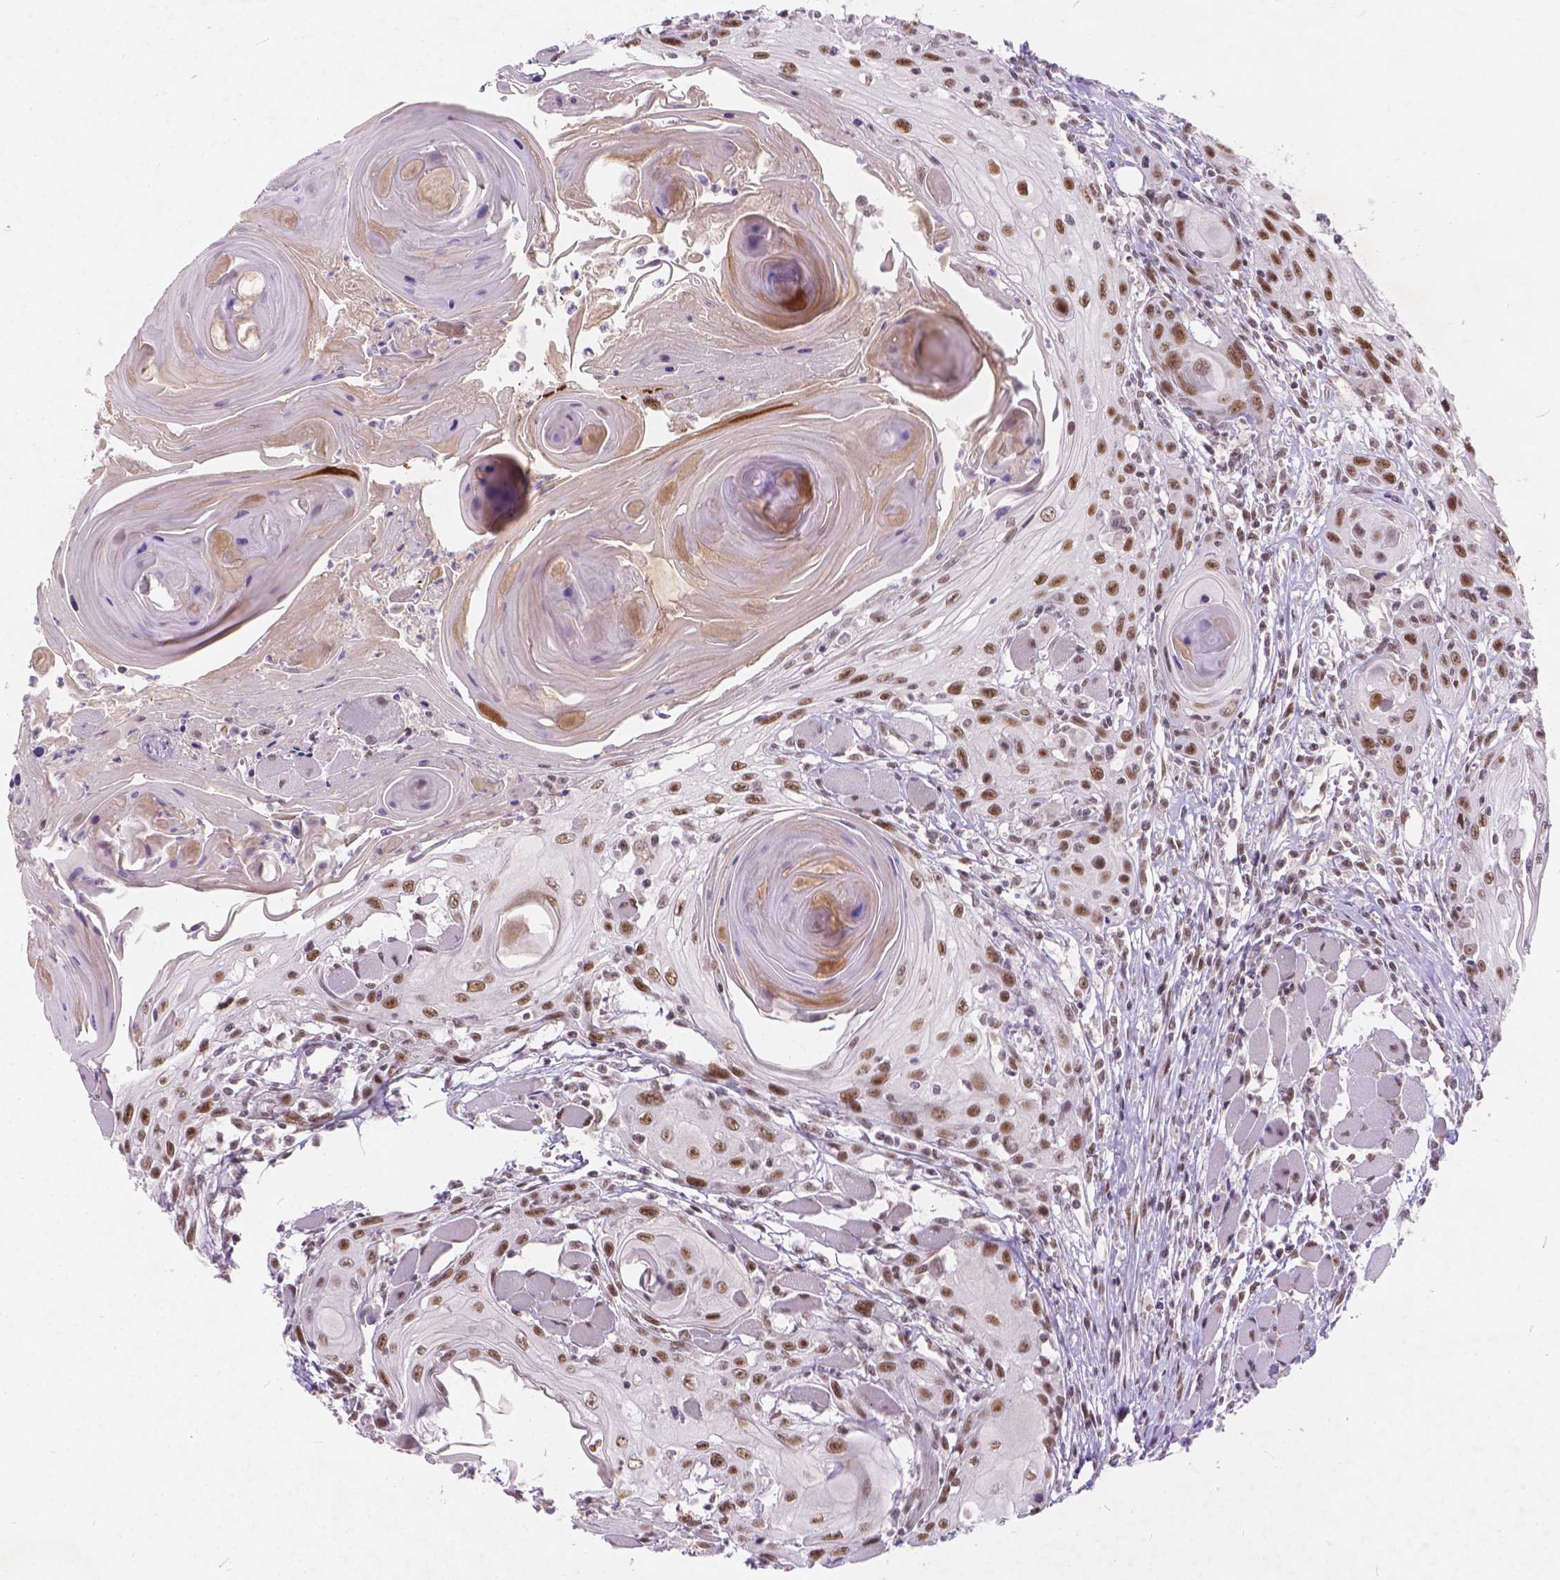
{"staining": {"intensity": "moderate", "quantity": ">75%", "location": "nuclear"}, "tissue": "head and neck cancer", "cell_type": "Tumor cells", "image_type": "cancer", "snomed": [{"axis": "morphology", "description": "Squamous cell carcinoma, NOS"}, {"axis": "topography", "description": "Head-Neck"}], "caption": "IHC of human head and neck cancer (squamous cell carcinoma) demonstrates medium levels of moderate nuclear staining in about >75% of tumor cells.", "gene": "FAM53A", "patient": {"sex": "female", "age": 80}}